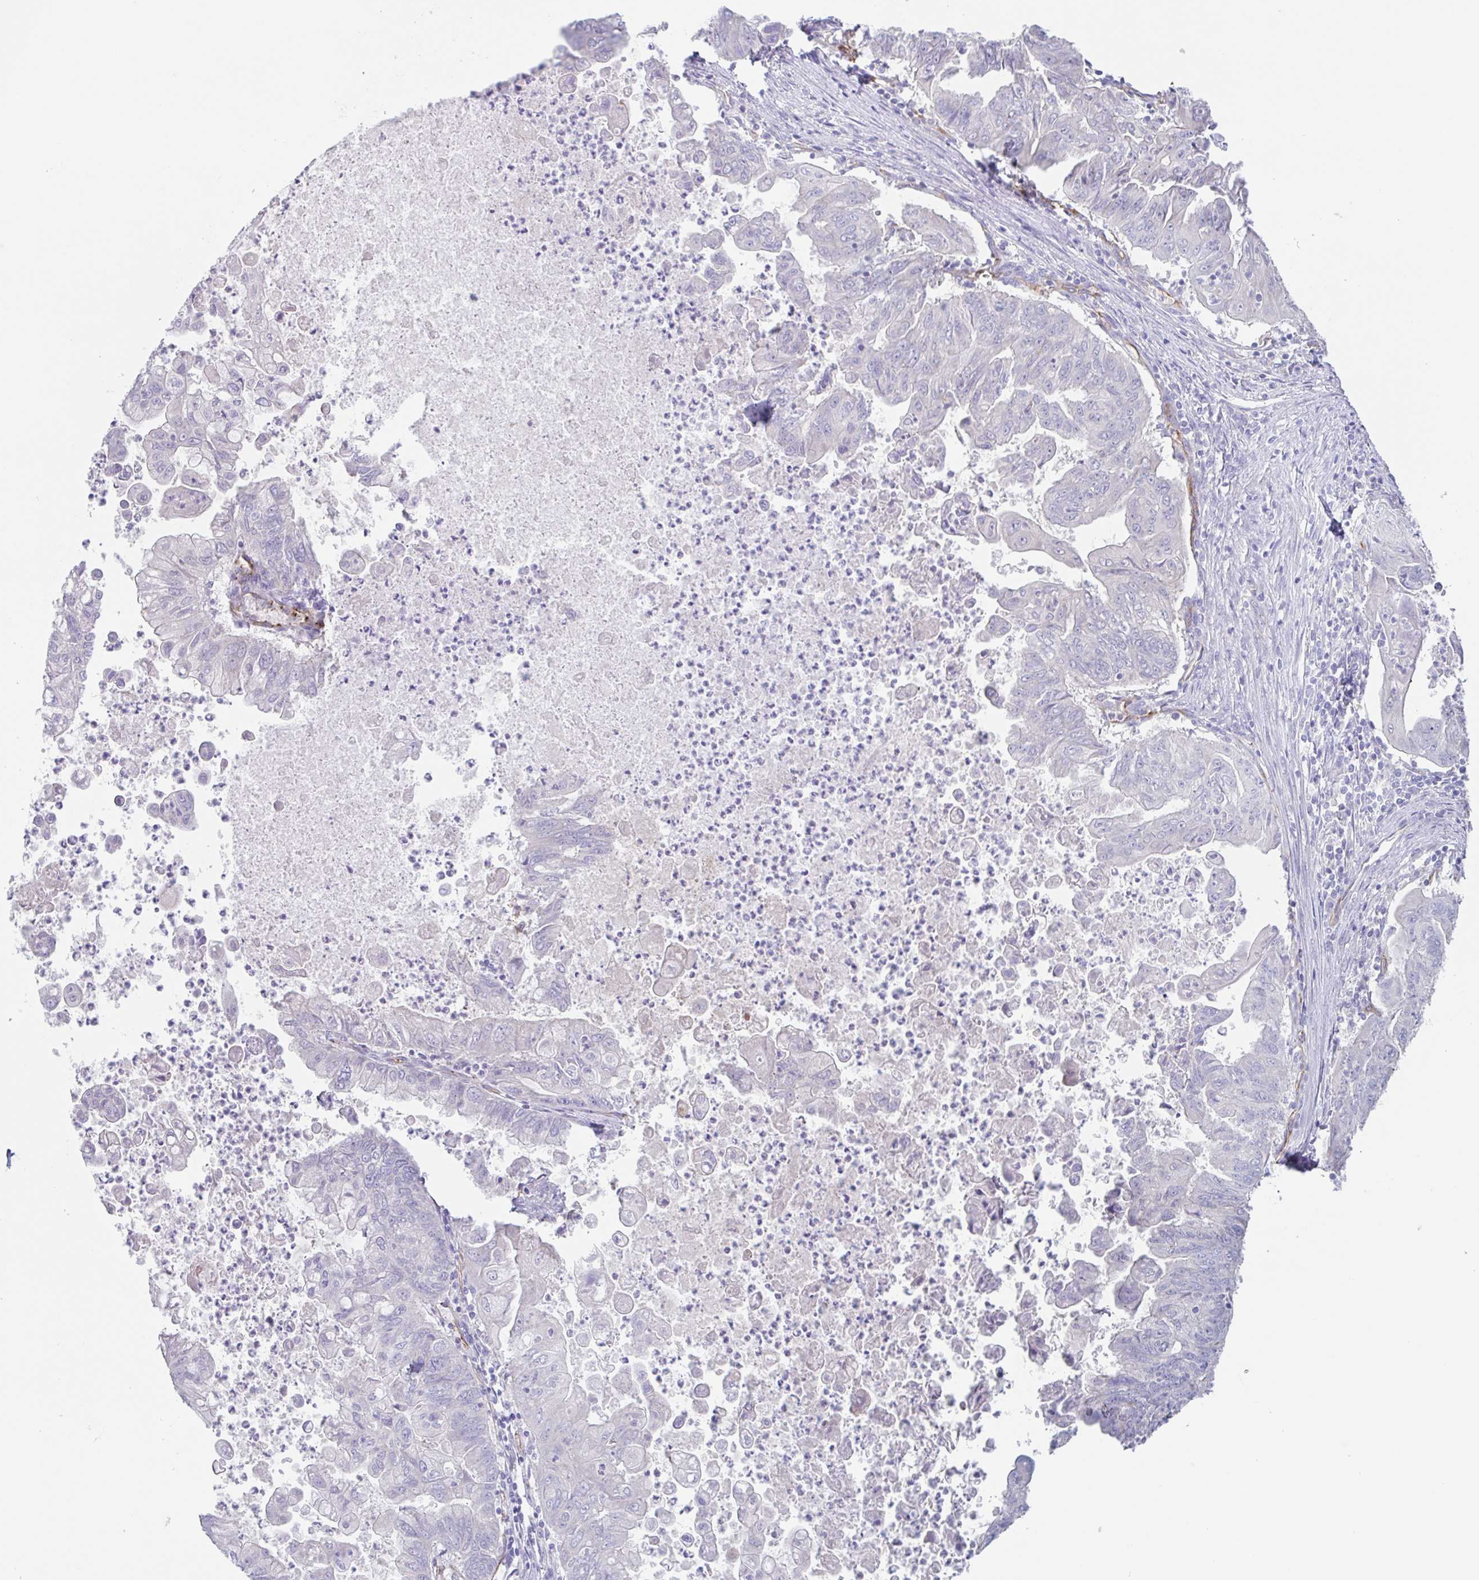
{"staining": {"intensity": "negative", "quantity": "none", "location": "none"}, "tissue": "stomach cancer", "cell_type": "Tumor cells", "image_type": "cancer", "snomed": [{"axis": "morphology", "description": "Adenocarcinoma, NOS"}, {"axis": "topography", "description": "Stomach, upper"}], "caption": "Immunohistochemistry photomicrograph of human stomach cancer stained for a protein (brown), which demonstrates no staining in tumor cells. (Immunohistochemistry, brightfield microscopy, high magnification).", "gene": "EHD4", "patient": {"sex": "male", "age": 80}}